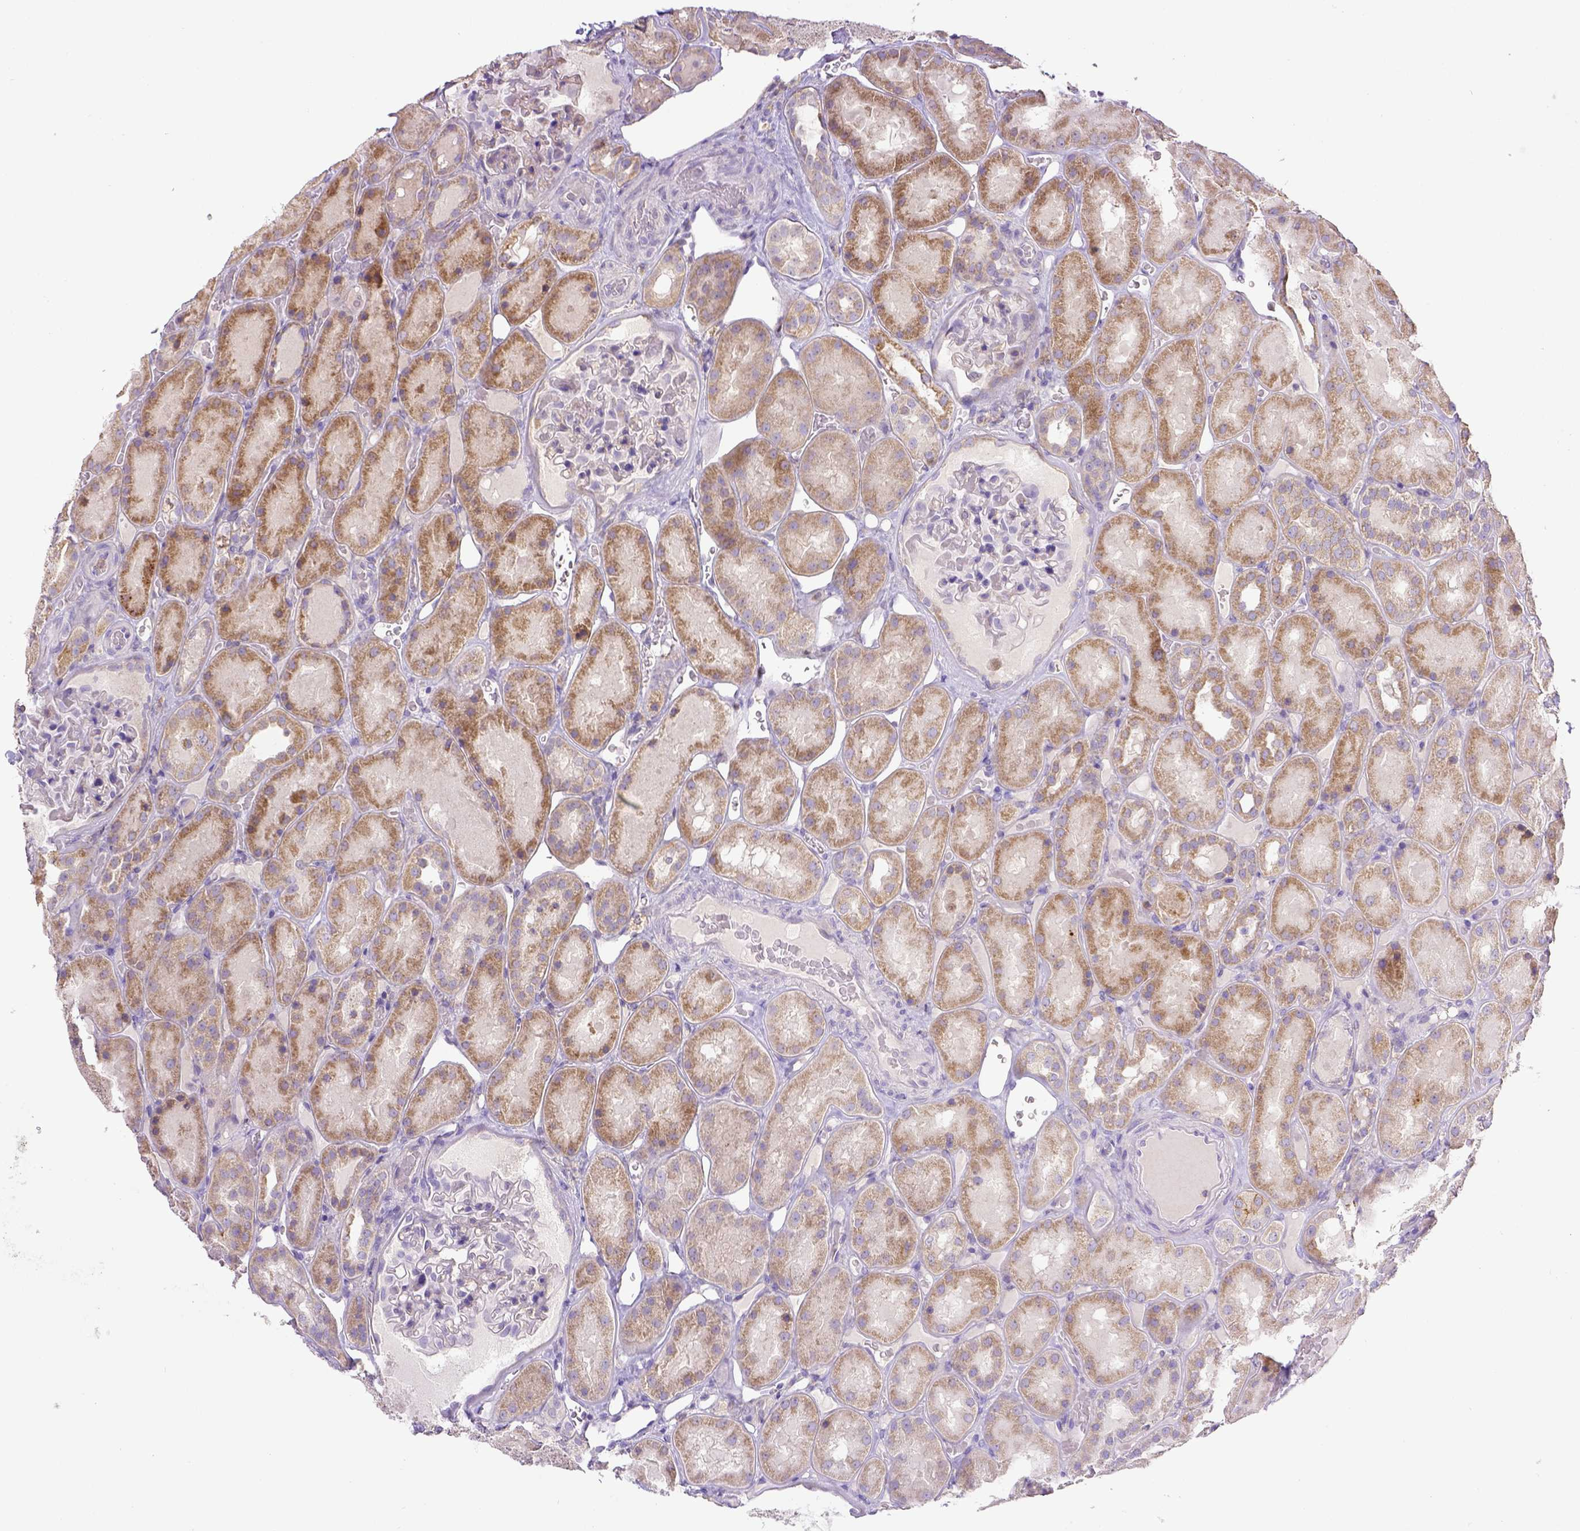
{"staining": {"intensity": "negative", "quantity": "none", "location": "none"}, "tissue": "kidney", "cell_type": "Cells in glomeruli", "image_type": "normal", "snomed": [{"axis": "morphology", "description": "Normal tissue, NOS"}, {"axis": "topography", "description": "Kidney"}], "caption": "Image shows no significant protein expression in cells in glomeruli of benign kidney.", "gene": "CD40", "patient": {"sex": "male", "age": 73}}